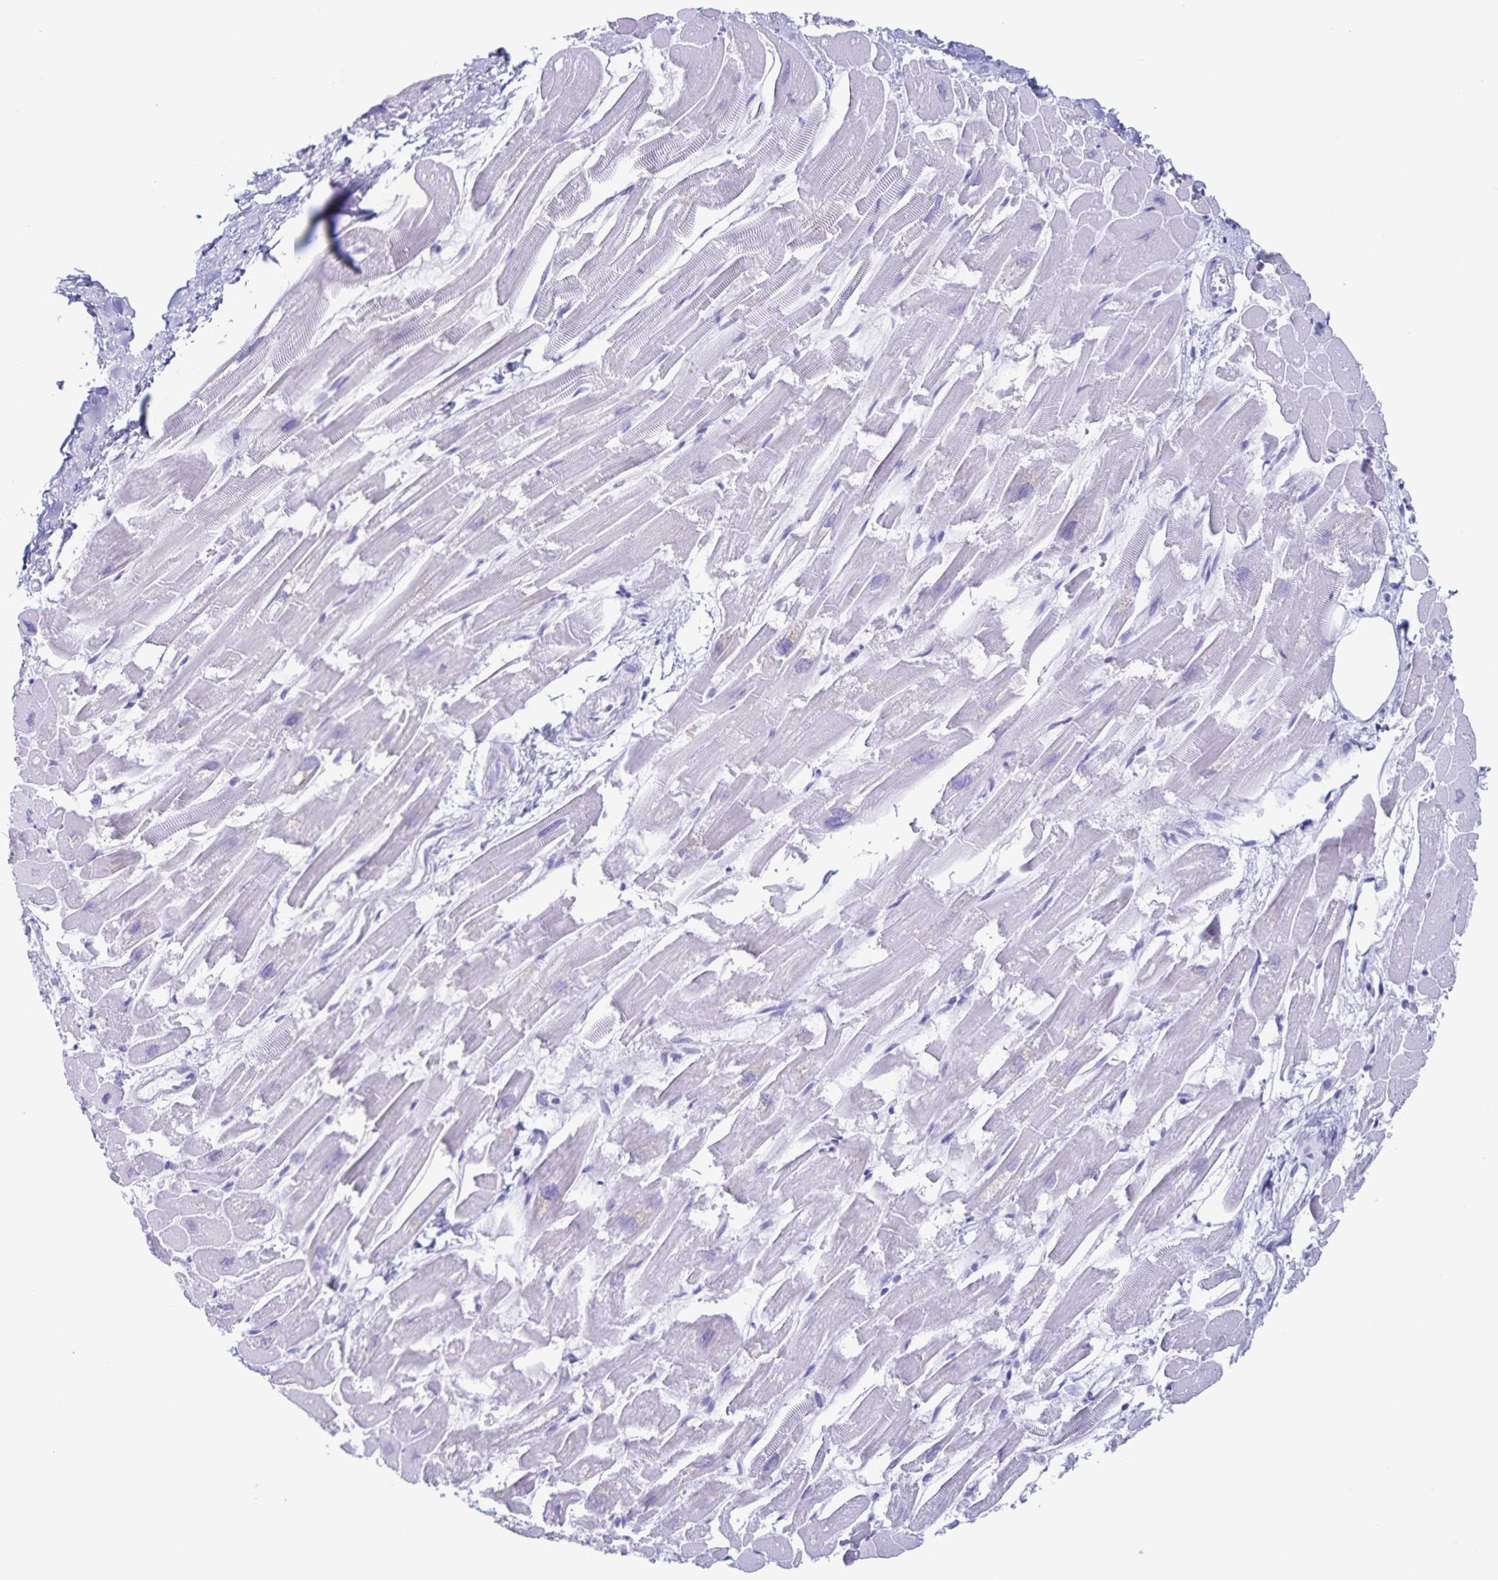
{"staining": {"intensity": "negative", "quantity": "none", "location": "none"}, "tissue": "heart muscle", "cell_type": "Cardiomyocytes", "image_type": "normal", "snomed": [{"axis": "morphology", "description": "Normal tissue, NOS"}, {"axis": "topography", "description": "Heart"}], "caption": "This is an IHC histopathology image of unremarkable heart muscle. There is no staining in cardiomyocytes.", "gene": "C12orf56", "patient": {"sex": "male", "age": 54}}